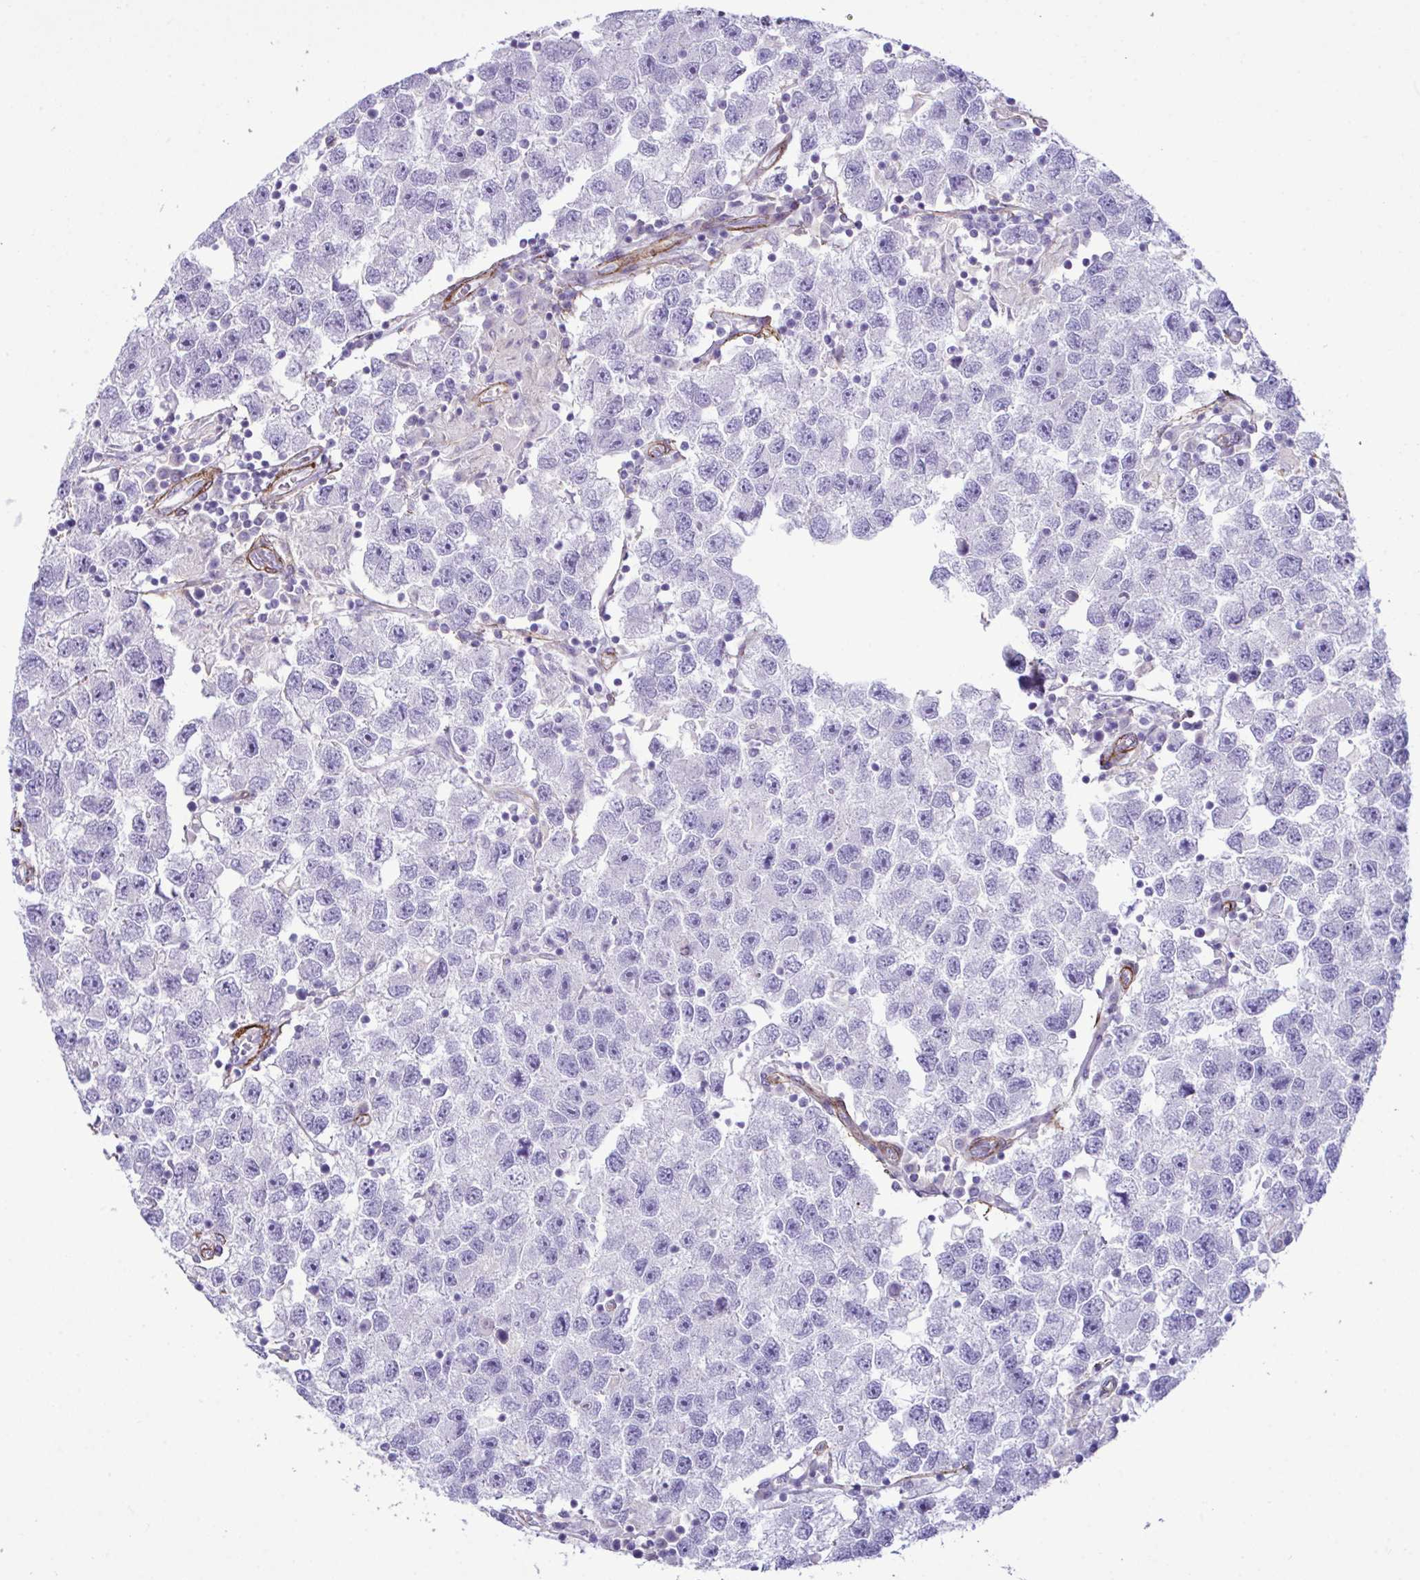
{"staining": {"intensity": "negative", "quantity": "none", "location": "none"}, "tissue": "testis cancer", "cell_type": "Tumor cells", "image_type": "cancer", "snomed": [{"axis": "morphology", "description": "Seminoma, NOS"}, {"axis": "topography", "description": "Testis"}], "caption": "Human testis cancer (seminoma) stained for a protein using immunohistochemistry (IHC) demonstrates no positivity in tumor cells.", "gene": "SYNPO2L", "patient": {"sex": "male", "age": 26}}